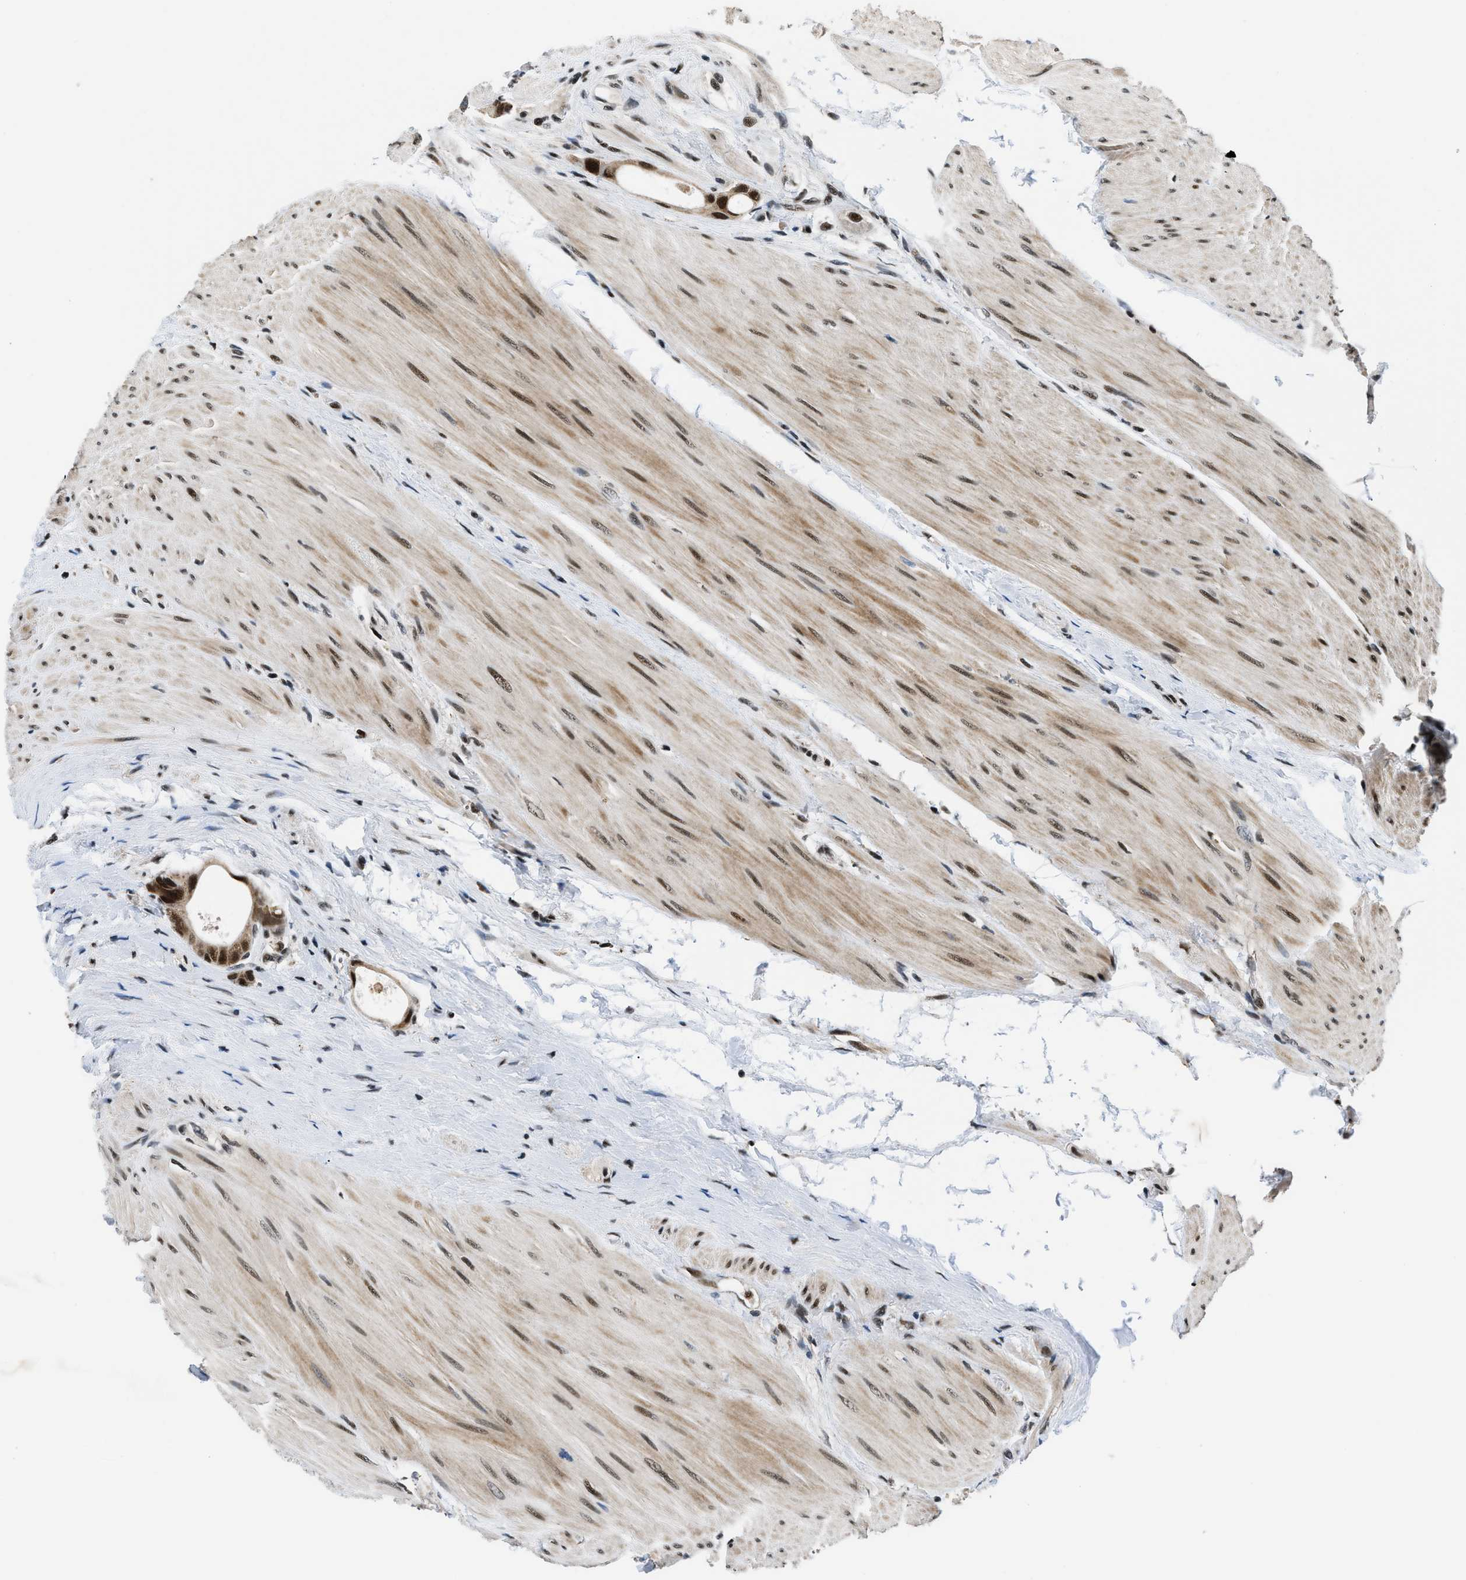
{"staining": {"intensity": "strong", "quantity": ">75%", "location": "nuclear"}, "tissue": "colorectal cancer", "cell_type": "Tumor cells", "image_type": "cancer", "snomed": [{"axis": "morphology", "description": "Adenocarcinoma, NOS"}, {"axis": "topography", "description": "Rectum"}], "caption": "Protein staining displays strong nuclear expression in about >75% of tumor cells in colorectal cancer (adenocarcinoma).", "gene": "KDM3B", "patient": {"sex": "male", "age": 51}}